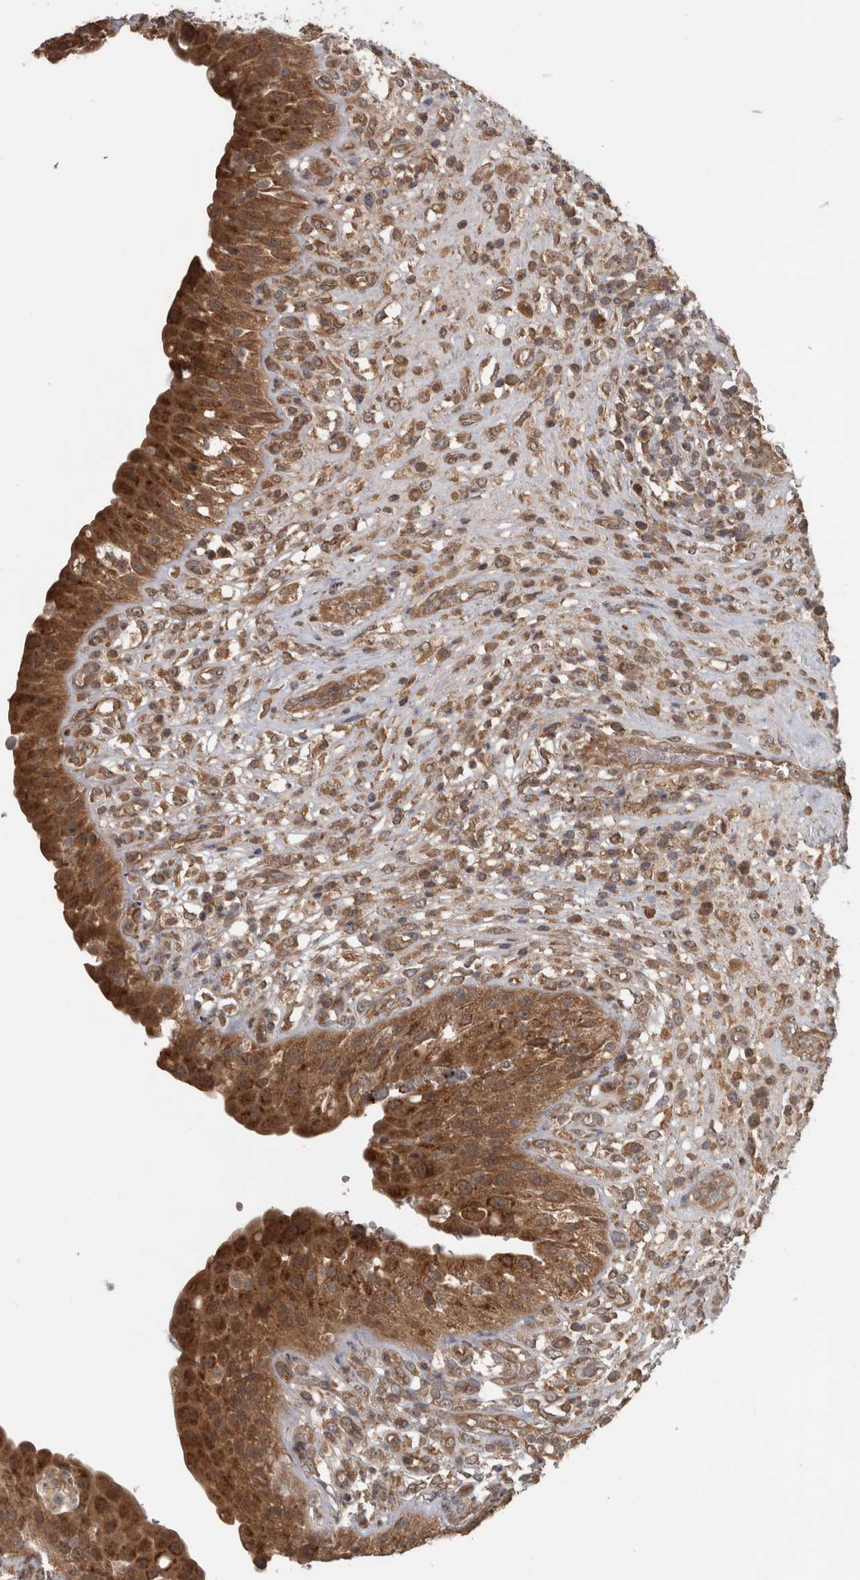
{"staining": {"intensity": "strong", "quantity": ">75%", "location": "cytoplasmic/membranous"}, "tissue": "urinary bladder", "cell_type": "Urothelial cells", "image_type": "normal", "snomed": [{"axis": "morphology", "description": "Normal tissue, NOS"}, {"axis": "topography", "description": "Urinary bladder"}], "caption": "The photomicrograph displays staining of unremarkable urinary bladder, revealing strong cytoplasmic/membranous protein positivity (brown color) within urothelial cells.", "gene": "MICU3", "patient": {"sex": "female", "age": 62}}